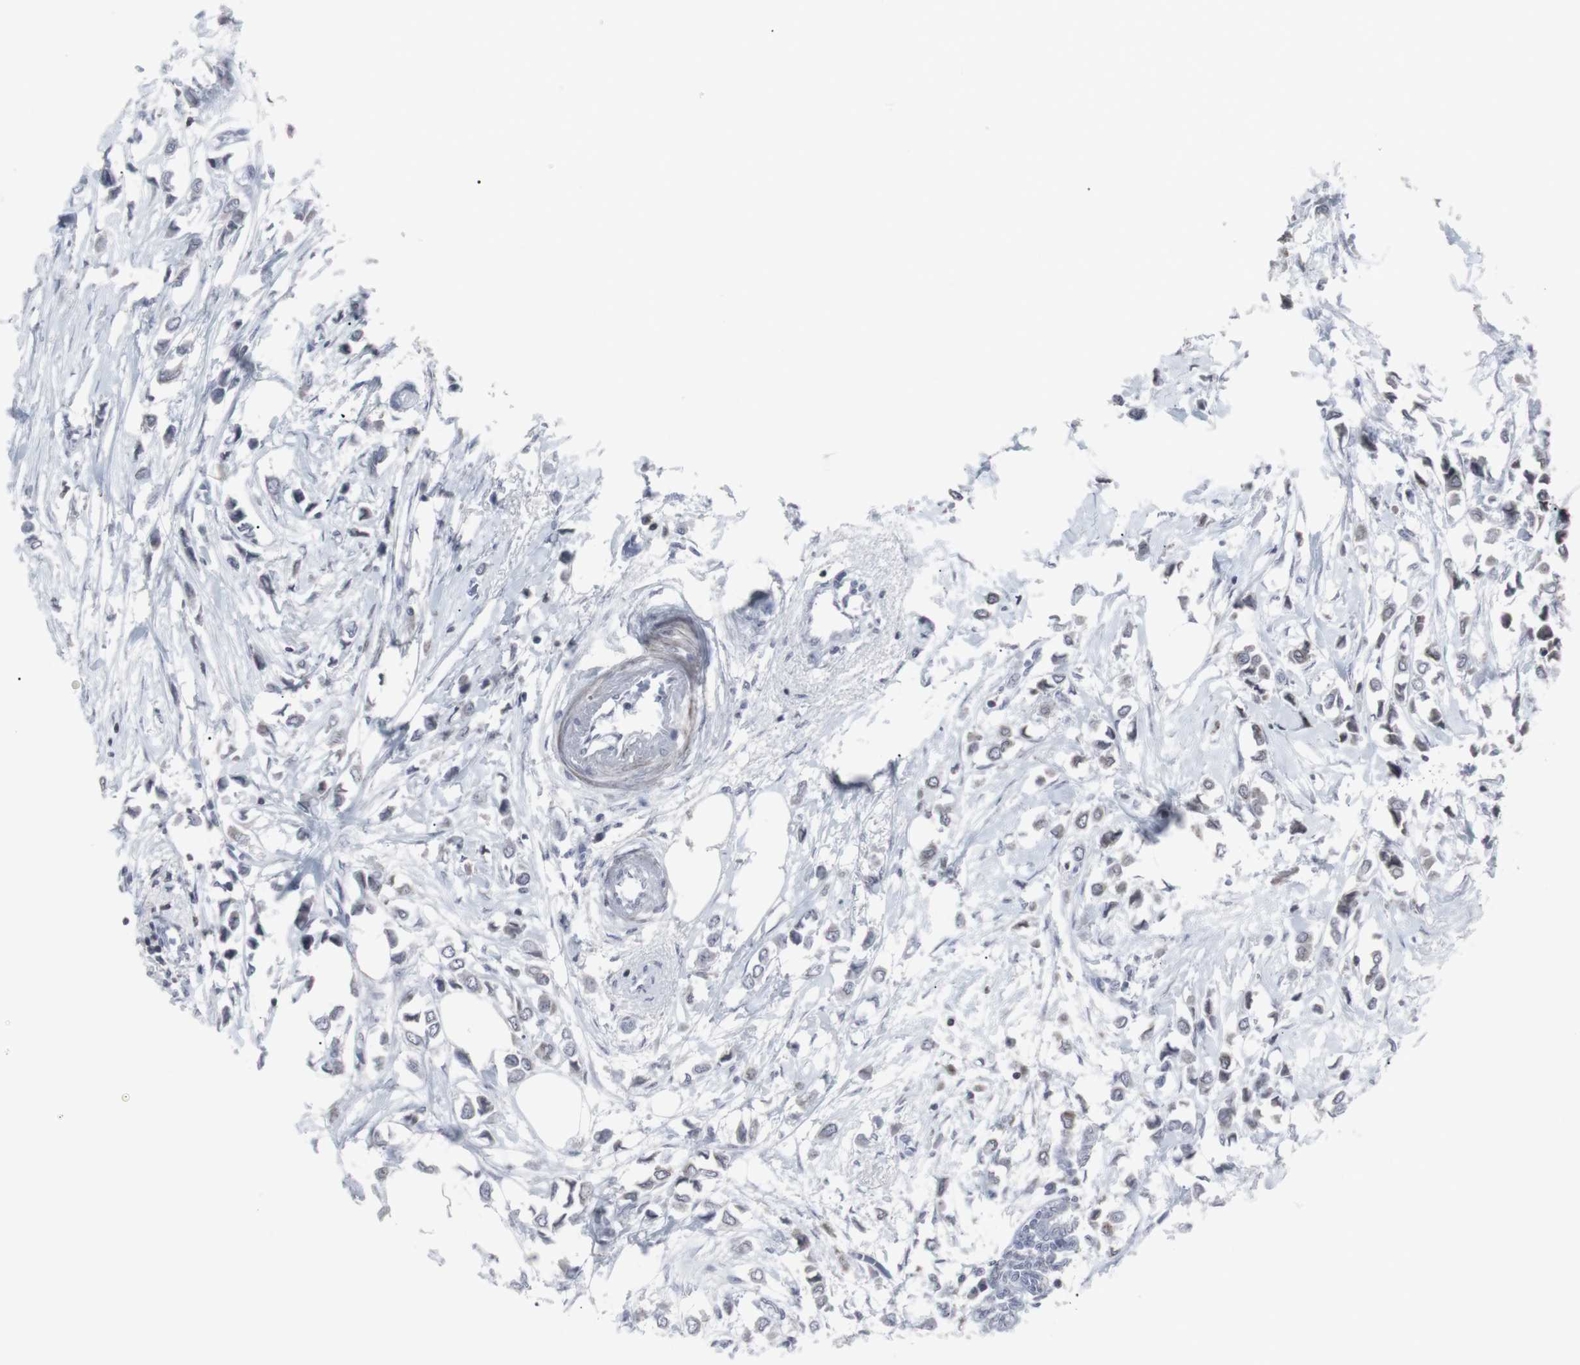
{"staining": {"intensity": "negative", "quantity": "none", "location": "none"}, "tissue": "breast cancer", "cell_type": "Tumor cells", "image_type": "cancer", "snomed": [{"axis": "morphology", "description": "Lobular carcinoma"}, {"axis": "topography", "description": "Breast"}], "caption": "This histopathology image is of lobular carcinoma (breast) stained with immunohistochemistry (IHC) to label a protein in brown with the nuclei are counter-stained blue. There is no positivity in tumor cells.", "gene": "APOBEC2", "patient": {"sex": "female", "age": 51}}